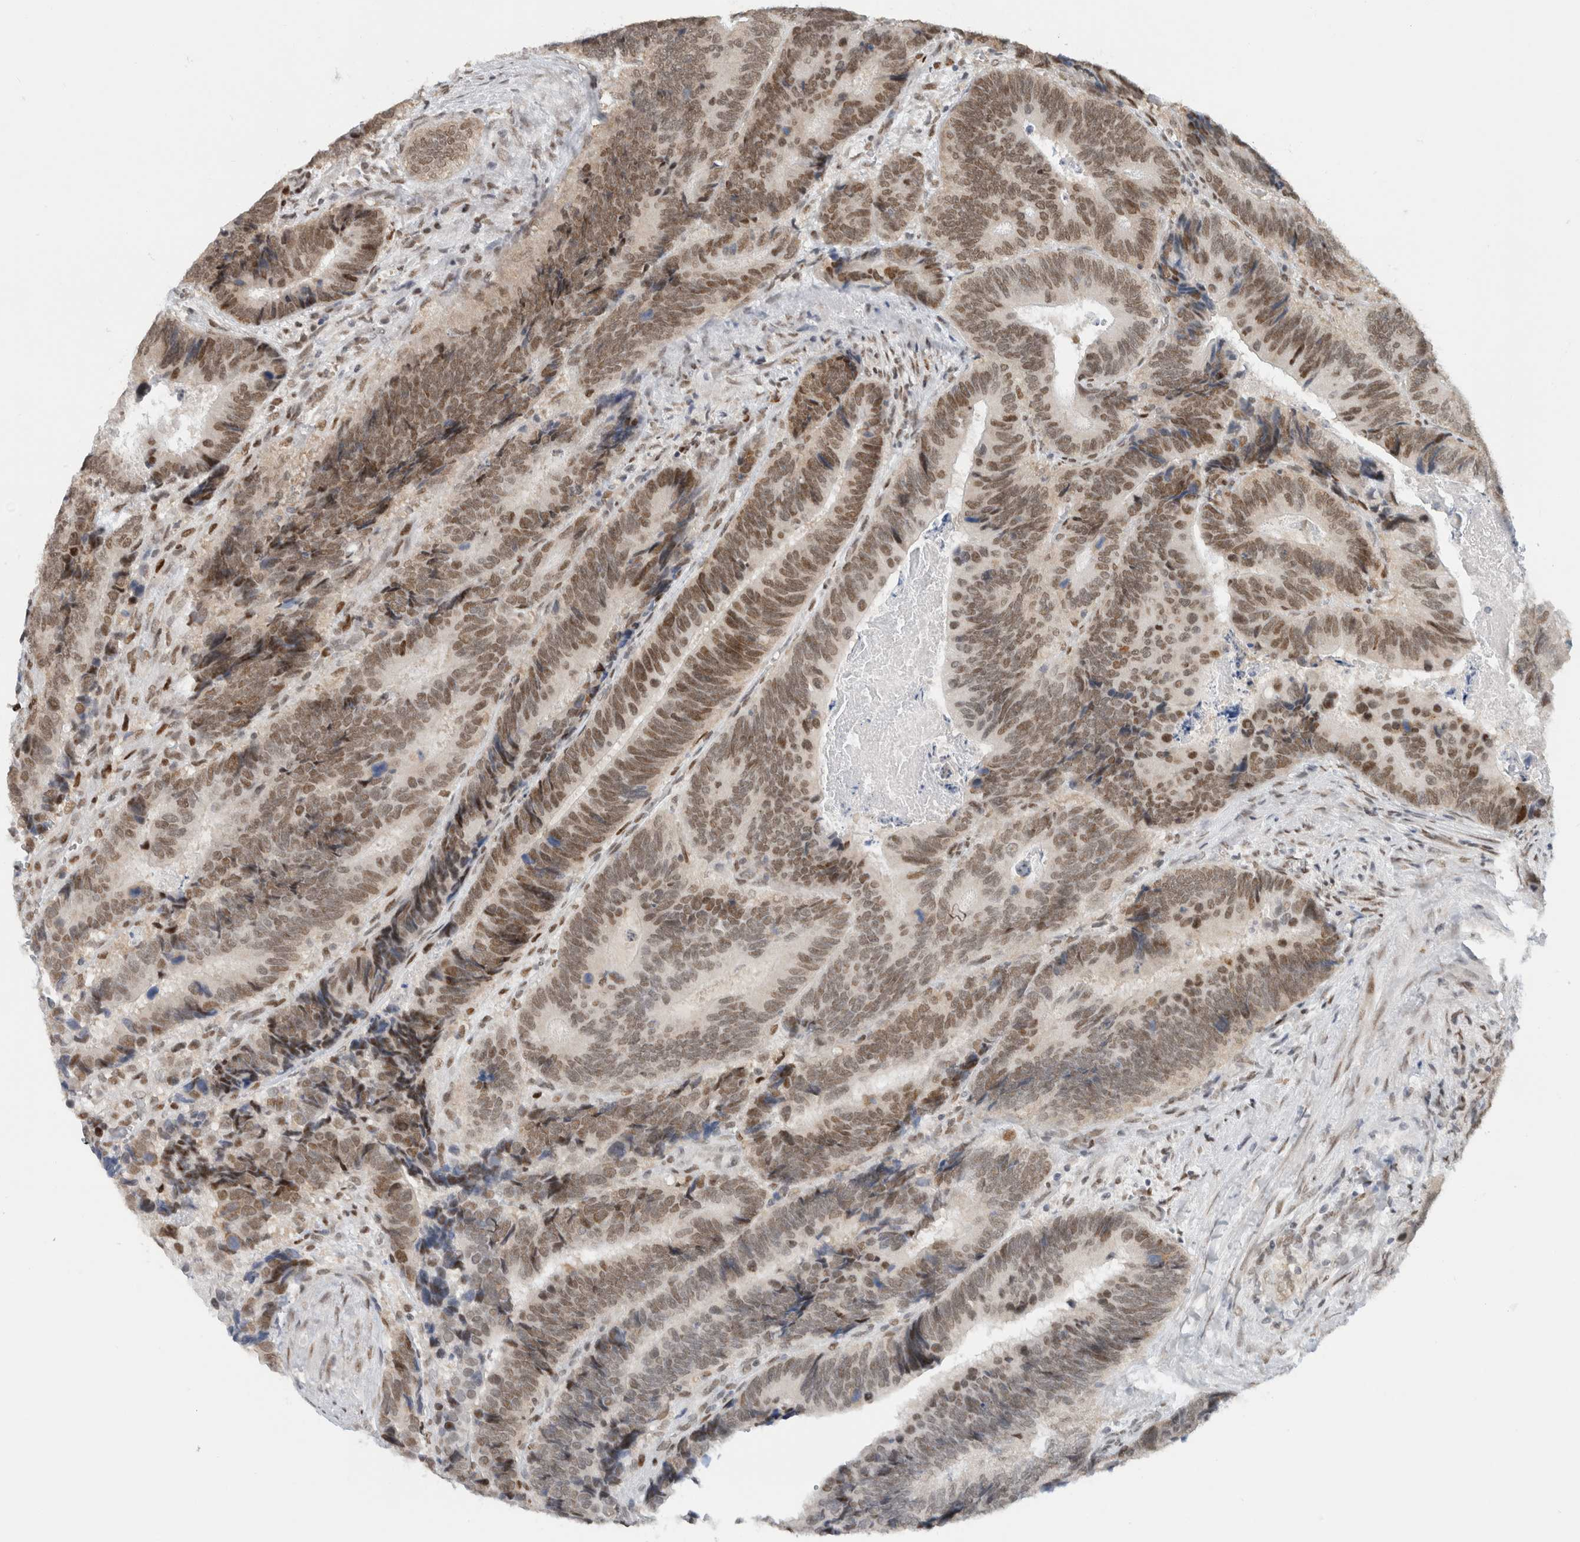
{"staining": {"intensity": "moderate", "quantity": ">75%", "location": "nuclear"}, "tissue": "colorectal cancer", "cell_type": "Tumor cells", "image_type": "cancer", "snomed": [{"axis": "morphology", "description": "Inflammation, NOS"}, {"axis": "morphology", "description": "Adenocarcinoma, NOS"}, {"axis": "topography", "description": "Colon"}], "caption": "Immunohistochemical staining of human colorectal cancer (adenocarcinoma) exhibits medium levels of moderate nuclear protein staining in about >75% of tumor cells.", "gene": "HNRNPR", "patient": {"sex": "male", "age": 72}}